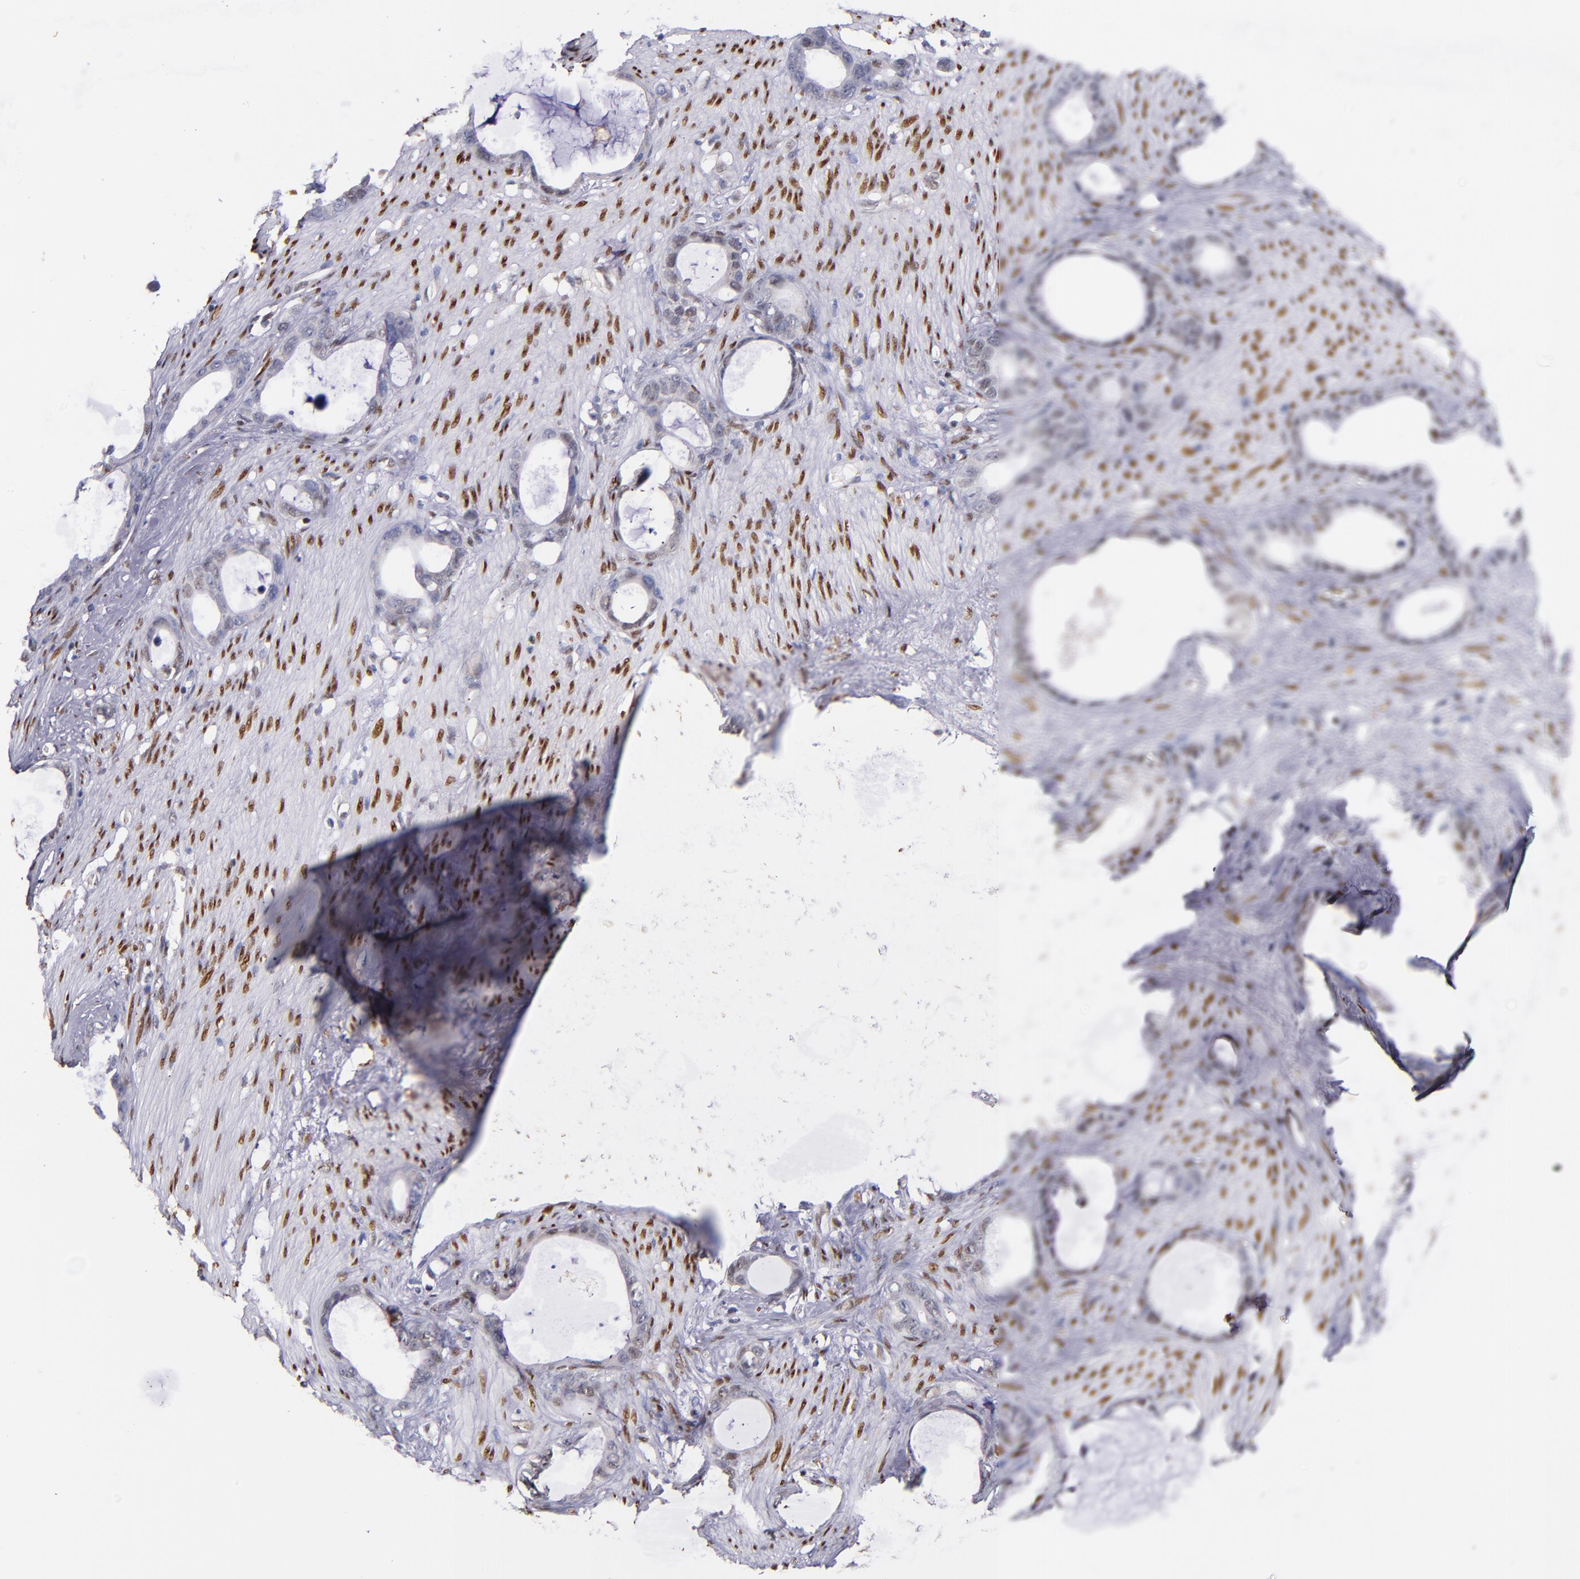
{"staining": {"intensity": "negative", "quantity": "none", "location": "none"}, "tissue": "stomach cancer", "cell_type": "Tumor cells", "image_type": "cancer", "snomed": [{"axis": "morphology", "description": "Adenocarcinoma, NOS"}, {"axis": "topography", "description": "Stomach"}], "caption": "Immunohistochemistry (IHC) micrograph of neoplastic tissue: human stomach cancer stained with DAB exhibits no significant protein positivity in tumor cells.", "gene": "SRF", "patient": {"sex": "female", "age": 75}}